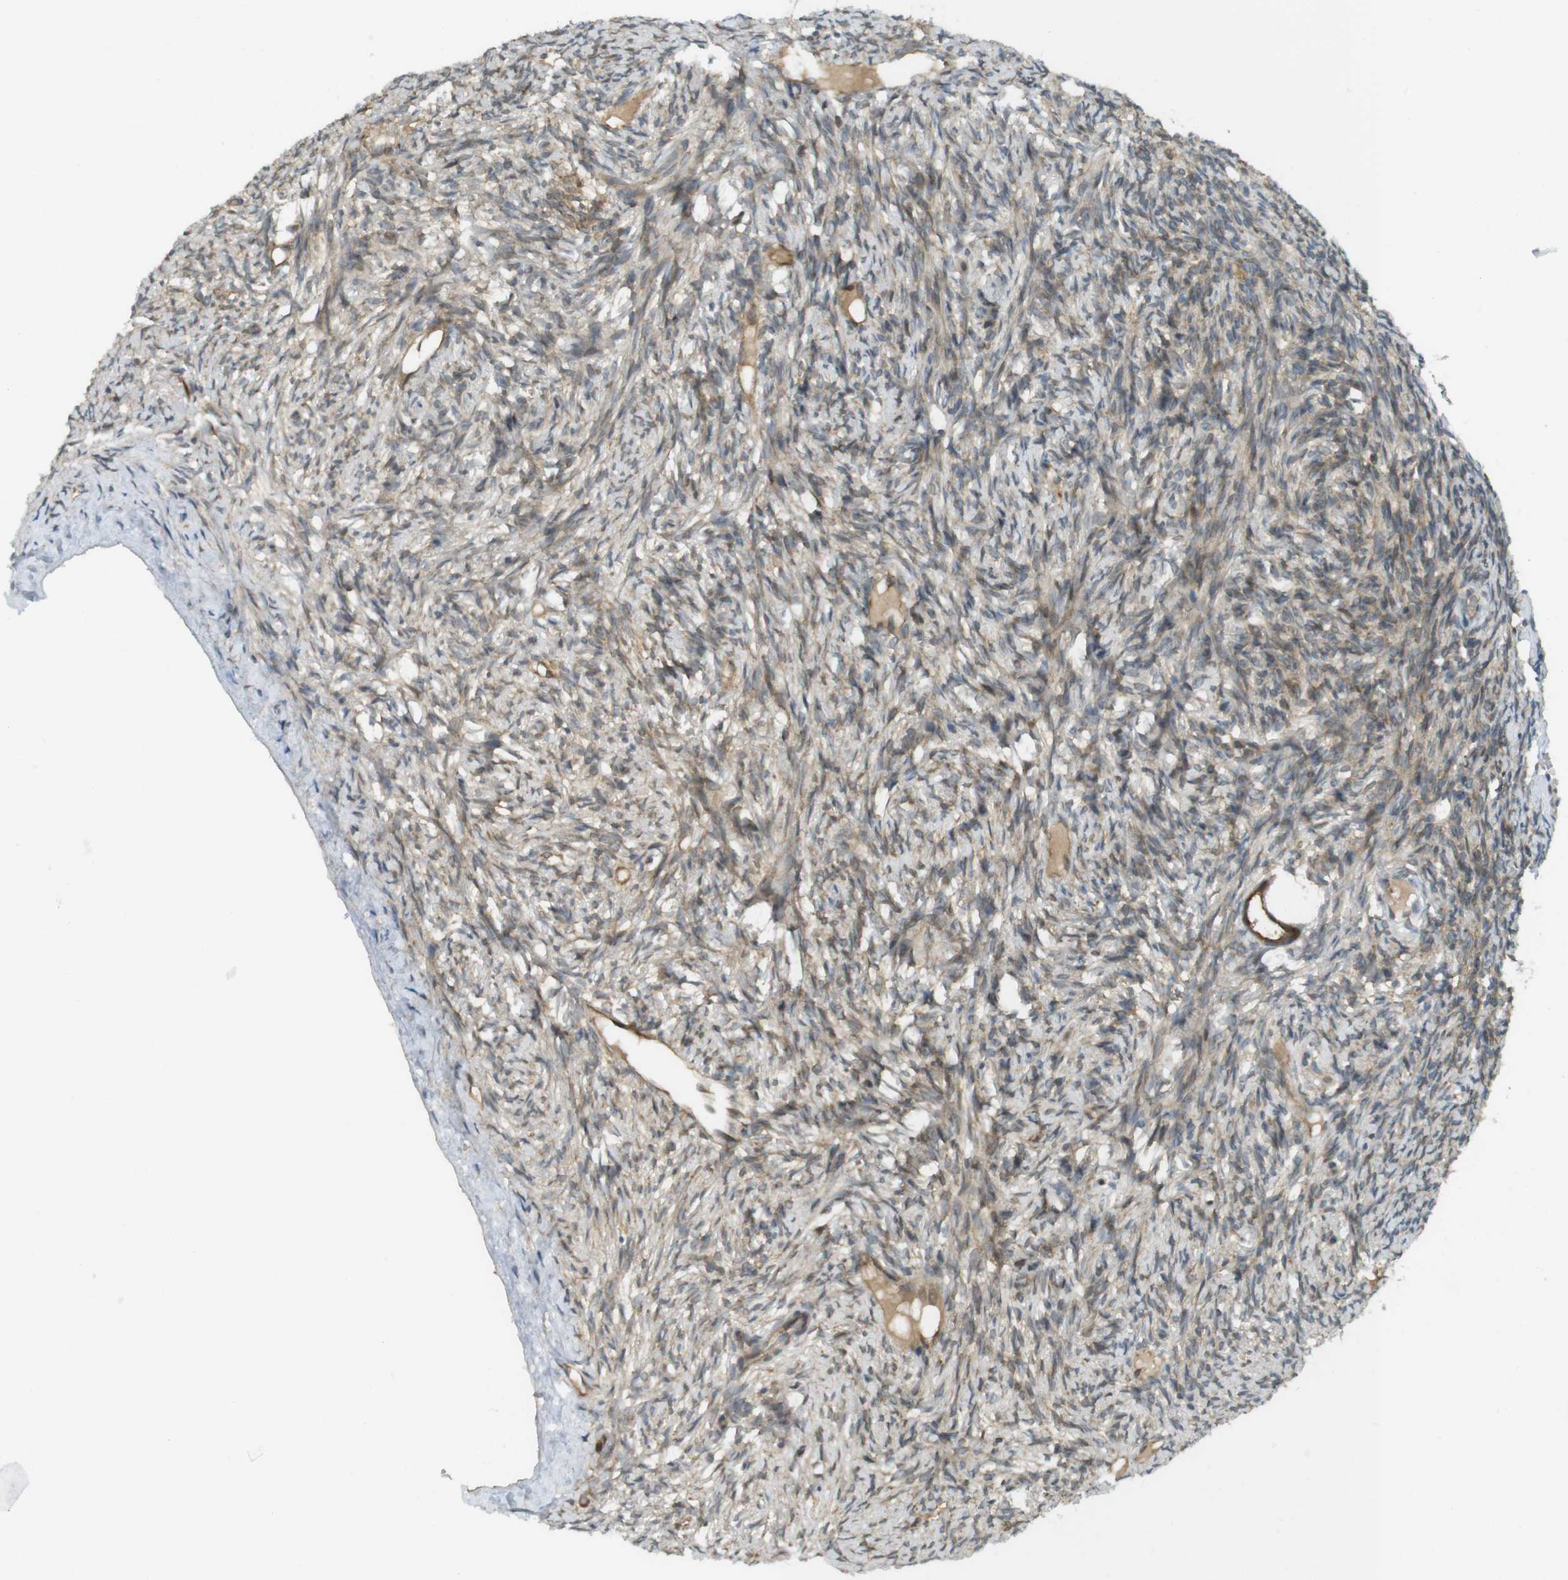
{"staining": {"intensity": "strong", "quantity": ">75%", "location": "cytoplasmic/membranous"}, "tissue": "ovary", "cell_type": "Follicle cells", "image_type": "normal", "snomed": [{"axis": "morphology", "description": "Normal tissue, NOS"}, {"axis": "topography", "description": "Ovary"}], "caption": "Immunohistochemistry (IHC) histopathology image of normal ovary: ovary stained using immunohistochemistry reveals high levels of strong protein expression localized specifically in the cytoplasmic/membranous of follicle cells, appearing as a cytoplasmic/membranous brown color.", "gene": "CLRN3", "patient": {"sex": "female", "age": 33}}